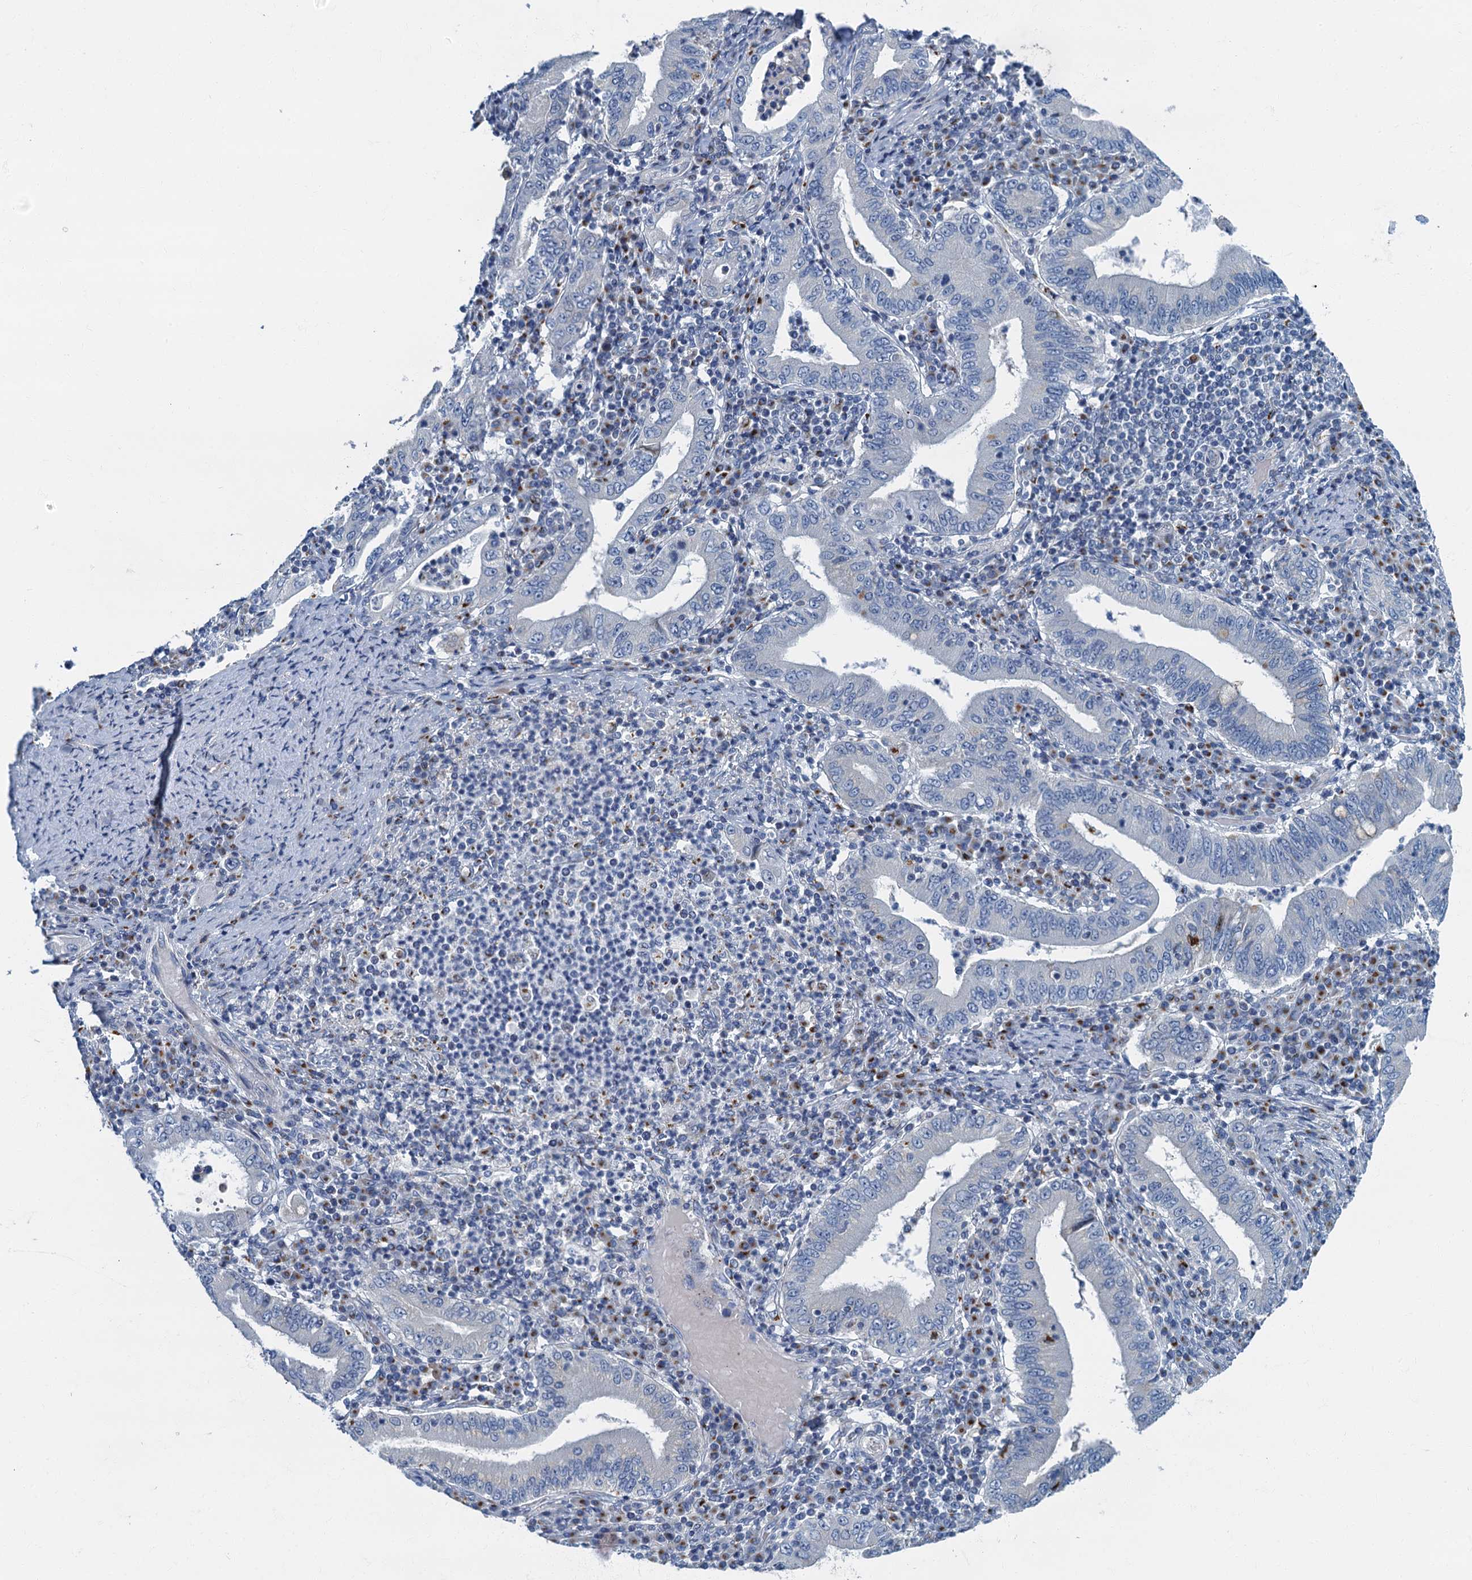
{"staining": {"intensity": "negative", "quantity": "none", "location": "none"}, "tissue": "stomach cancer", "cell_type": "Tumor cells", "image_type": "cancer", "snomed": [{"axis": "morphology", "description": "Normal tissue, NOS"}, {"axis": "morphology", "description": "Adenocarcinoma, NOS"}, {"axis": "topography", "description": "Esophagus"}, {"axis": "topography", "description": "Stomach, upper"}, {"axis": "topography", "description": "Peripheral nerve tissue"}], "caption": "High magnification brightfield microscopy of adenocarcinoma (stomach) stained with DAB (brown) and counterstained with hematoxylin (blue): tumor cells show no significant positivity.", "gene": "LYPD3", "patient": {"sex": "male", "age": 62}}